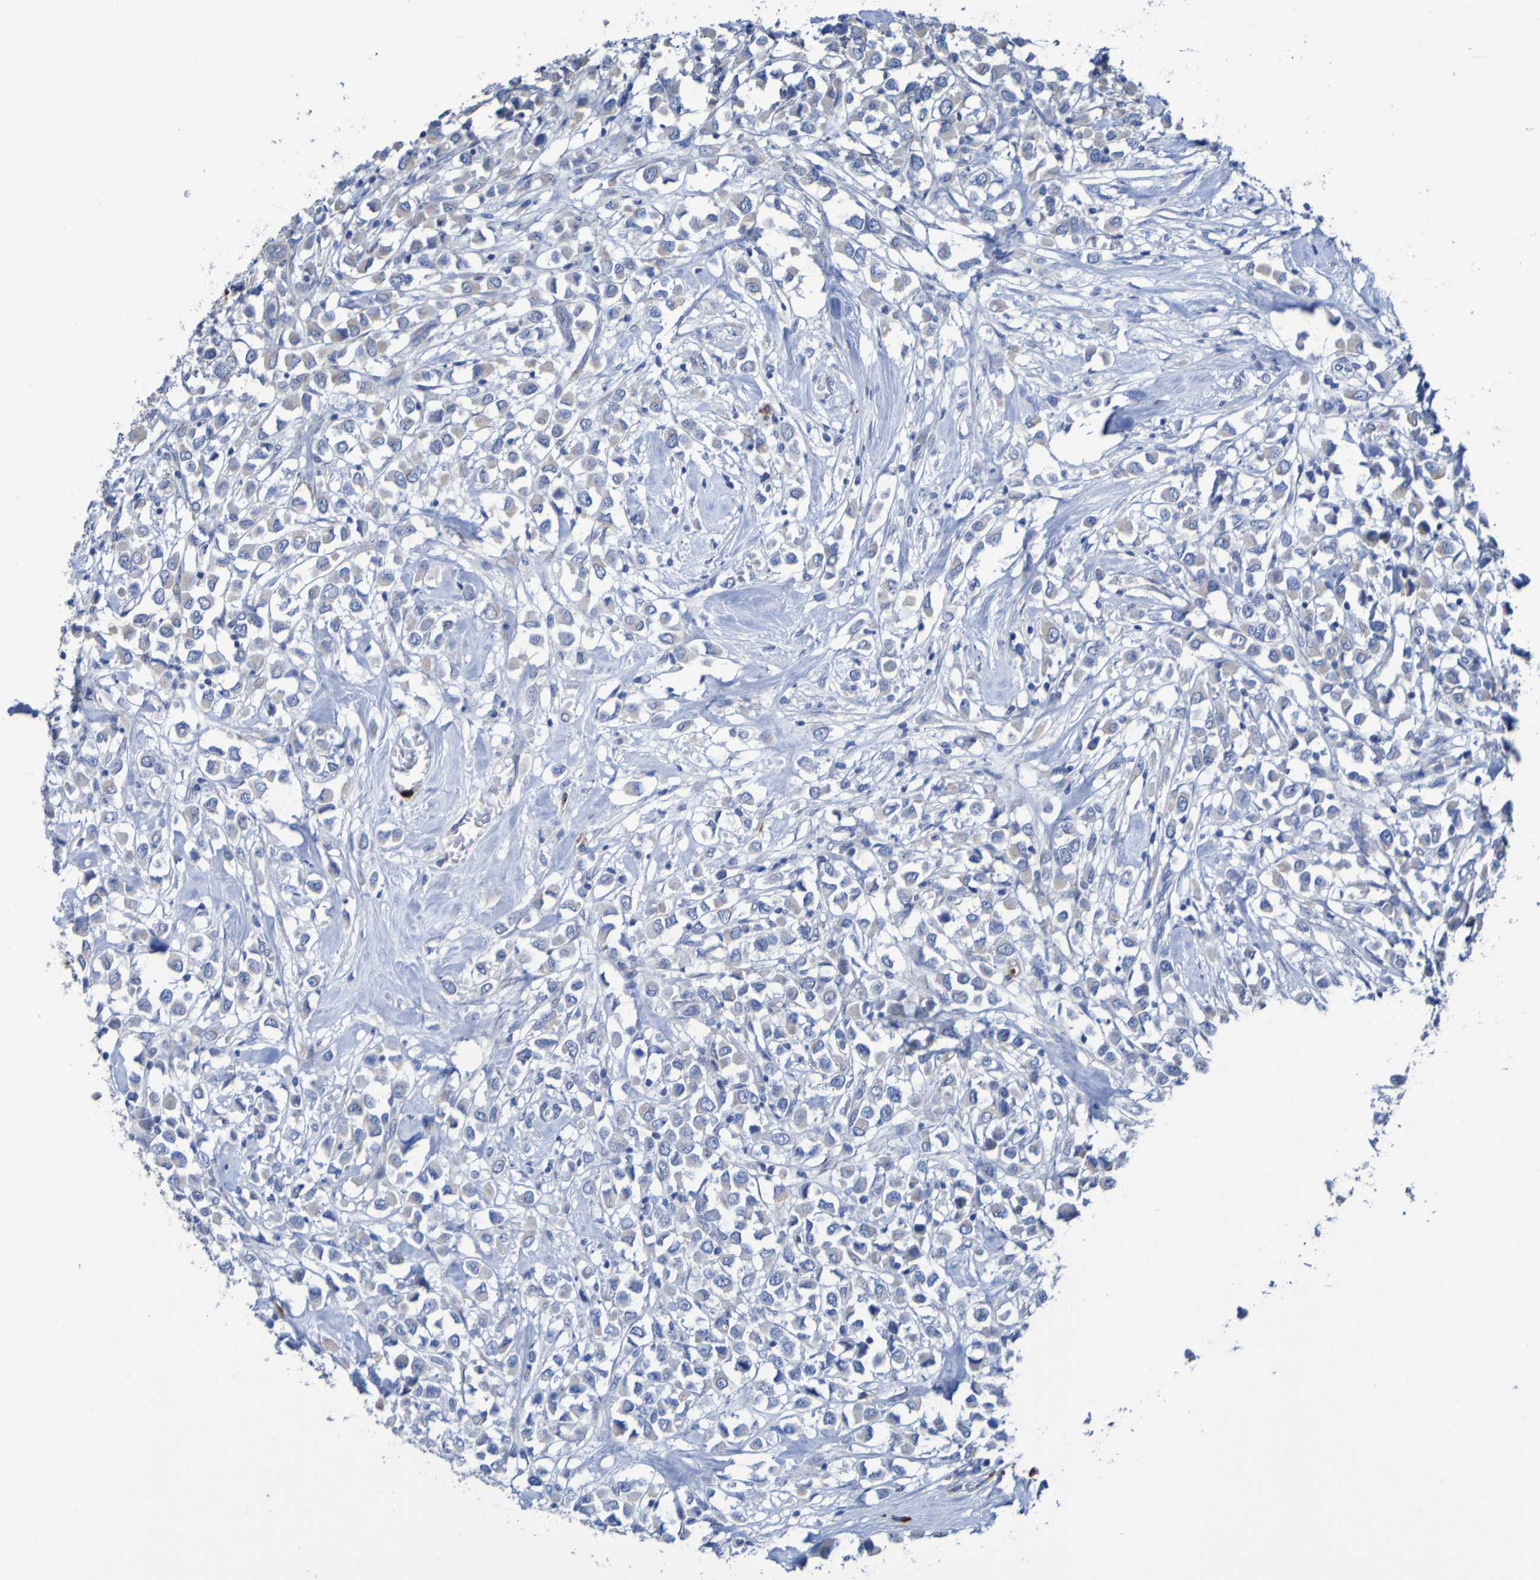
{"staining": {"intensity": "weak", "quantity": "25%-75%", "location": "cytoplasmic/membranous"}, "tissue": "breast cancer", "cell_type": "Tumor cells", "image_type": "cancer", "snomed": [{"axis": "morphology", "description": "Duct carcinoma"}, {"axis": "topography", "description": "Breast"}], "caption": "The micrograph shows a brown stain indicating the presence of a protein in the cytoplasmic/membranous of tumor cells in breast intraductal carcinoma.", "gene": "C11orf24", "patient": {"sex": "female", "age": 61}}